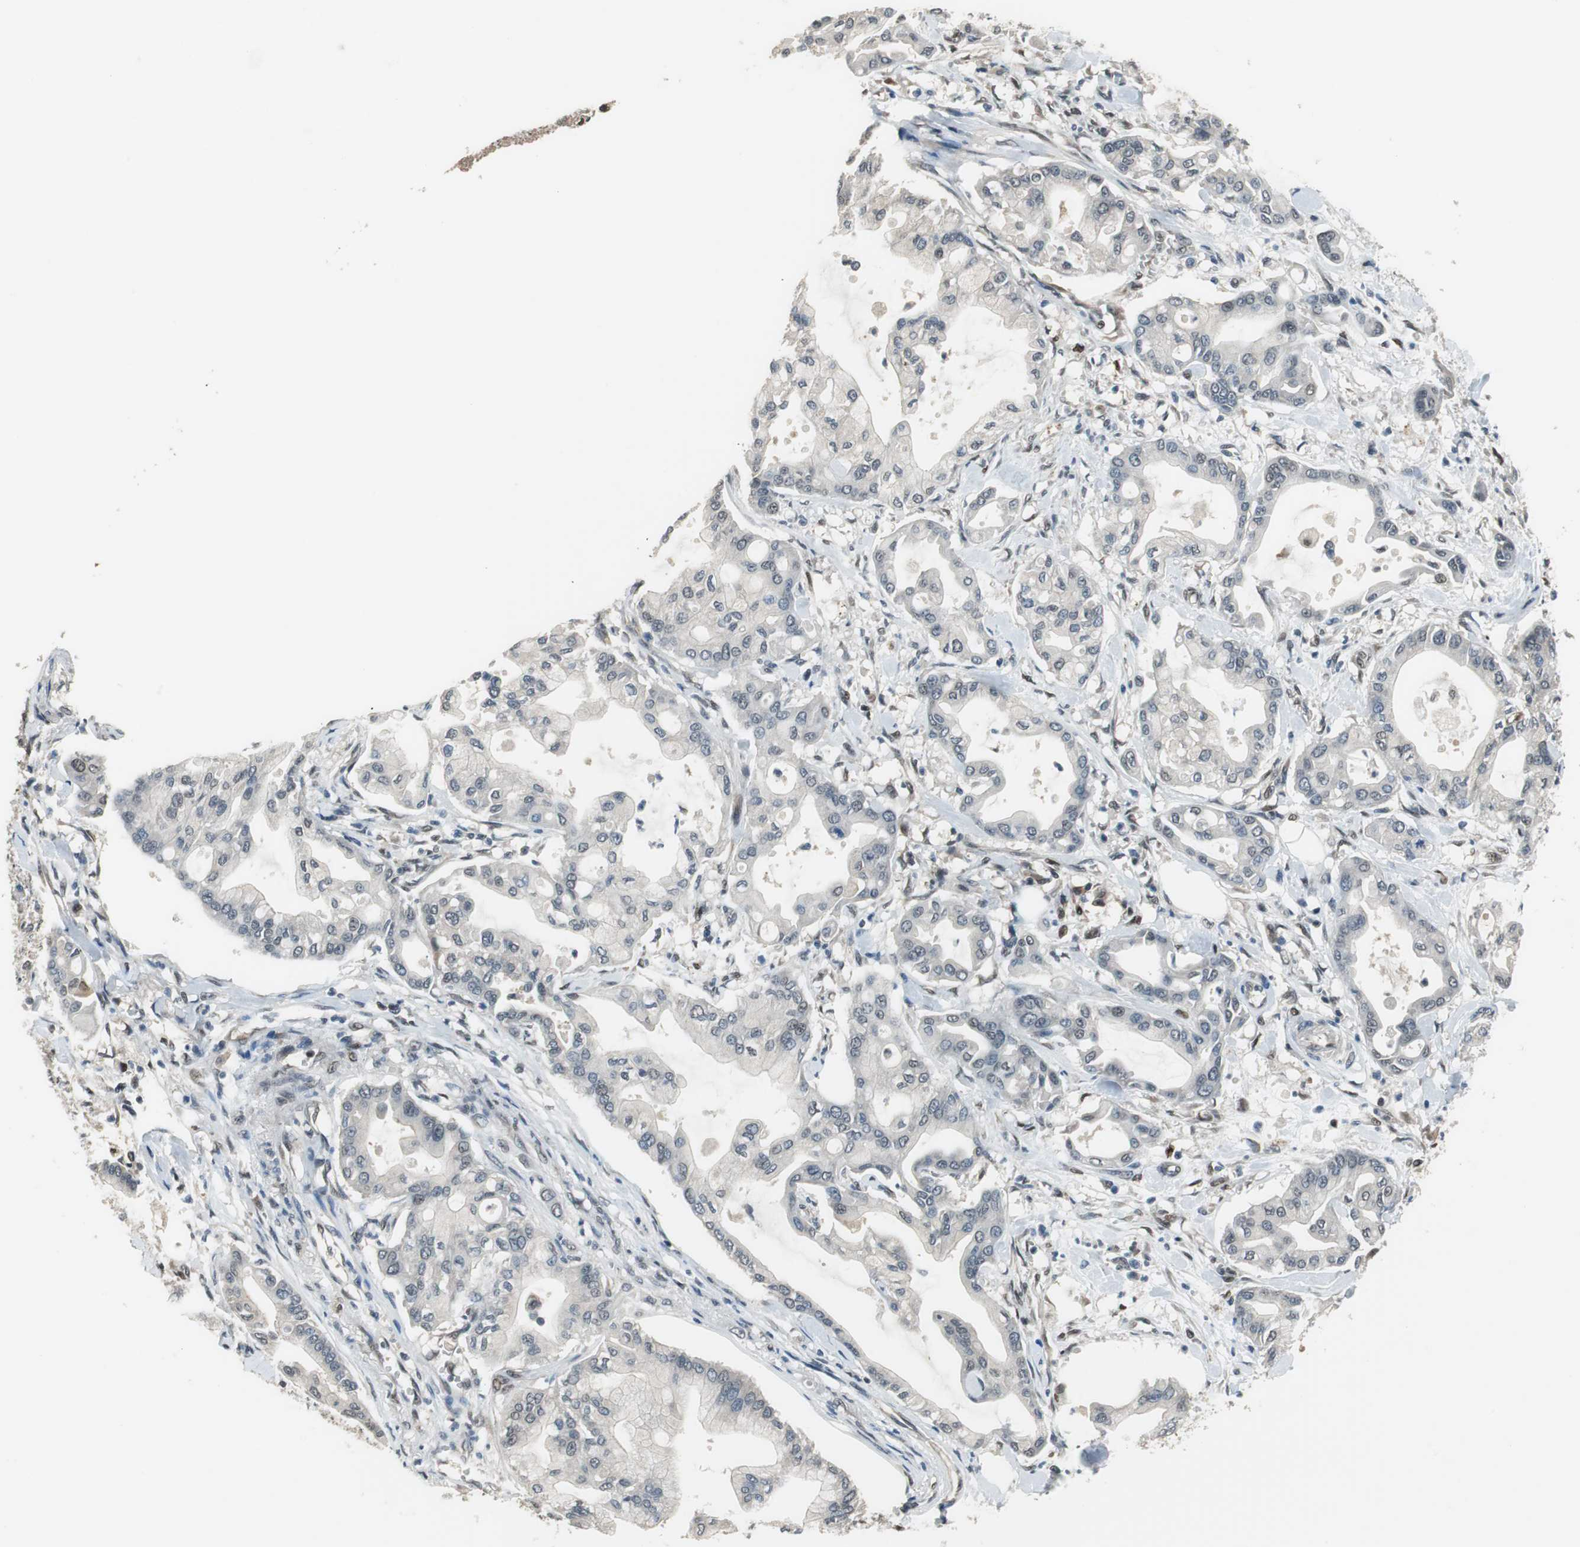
{"staining": {"intensity": "negative", "quantity": "none", "location": "none"}, "tissue": "pancreatic cancer", "cell_type": "Tumor cells", "image_type": "cancer", "snomed": [{"axis": "morphology", "description": "Adenocarcinoma, NOS"}, {"axis": "morphology", "description": "Adenocarcinoma, metastatic, NOS"}, {"axis": "topography", "description": "Lymph node"}, {"axis": "topography", "description": "Pancreas"}, {"axis": "topography", "description": "Duodenum"}], "caption": "Immunohistochemistry (IHC) image of human pancreatic cancer (adenocarcinoma) stained for a protein (brown), which demonstrates no positivity in tumor cells.", "gene": "MAFB", "patient": {"sex": "female", "age": 64}}